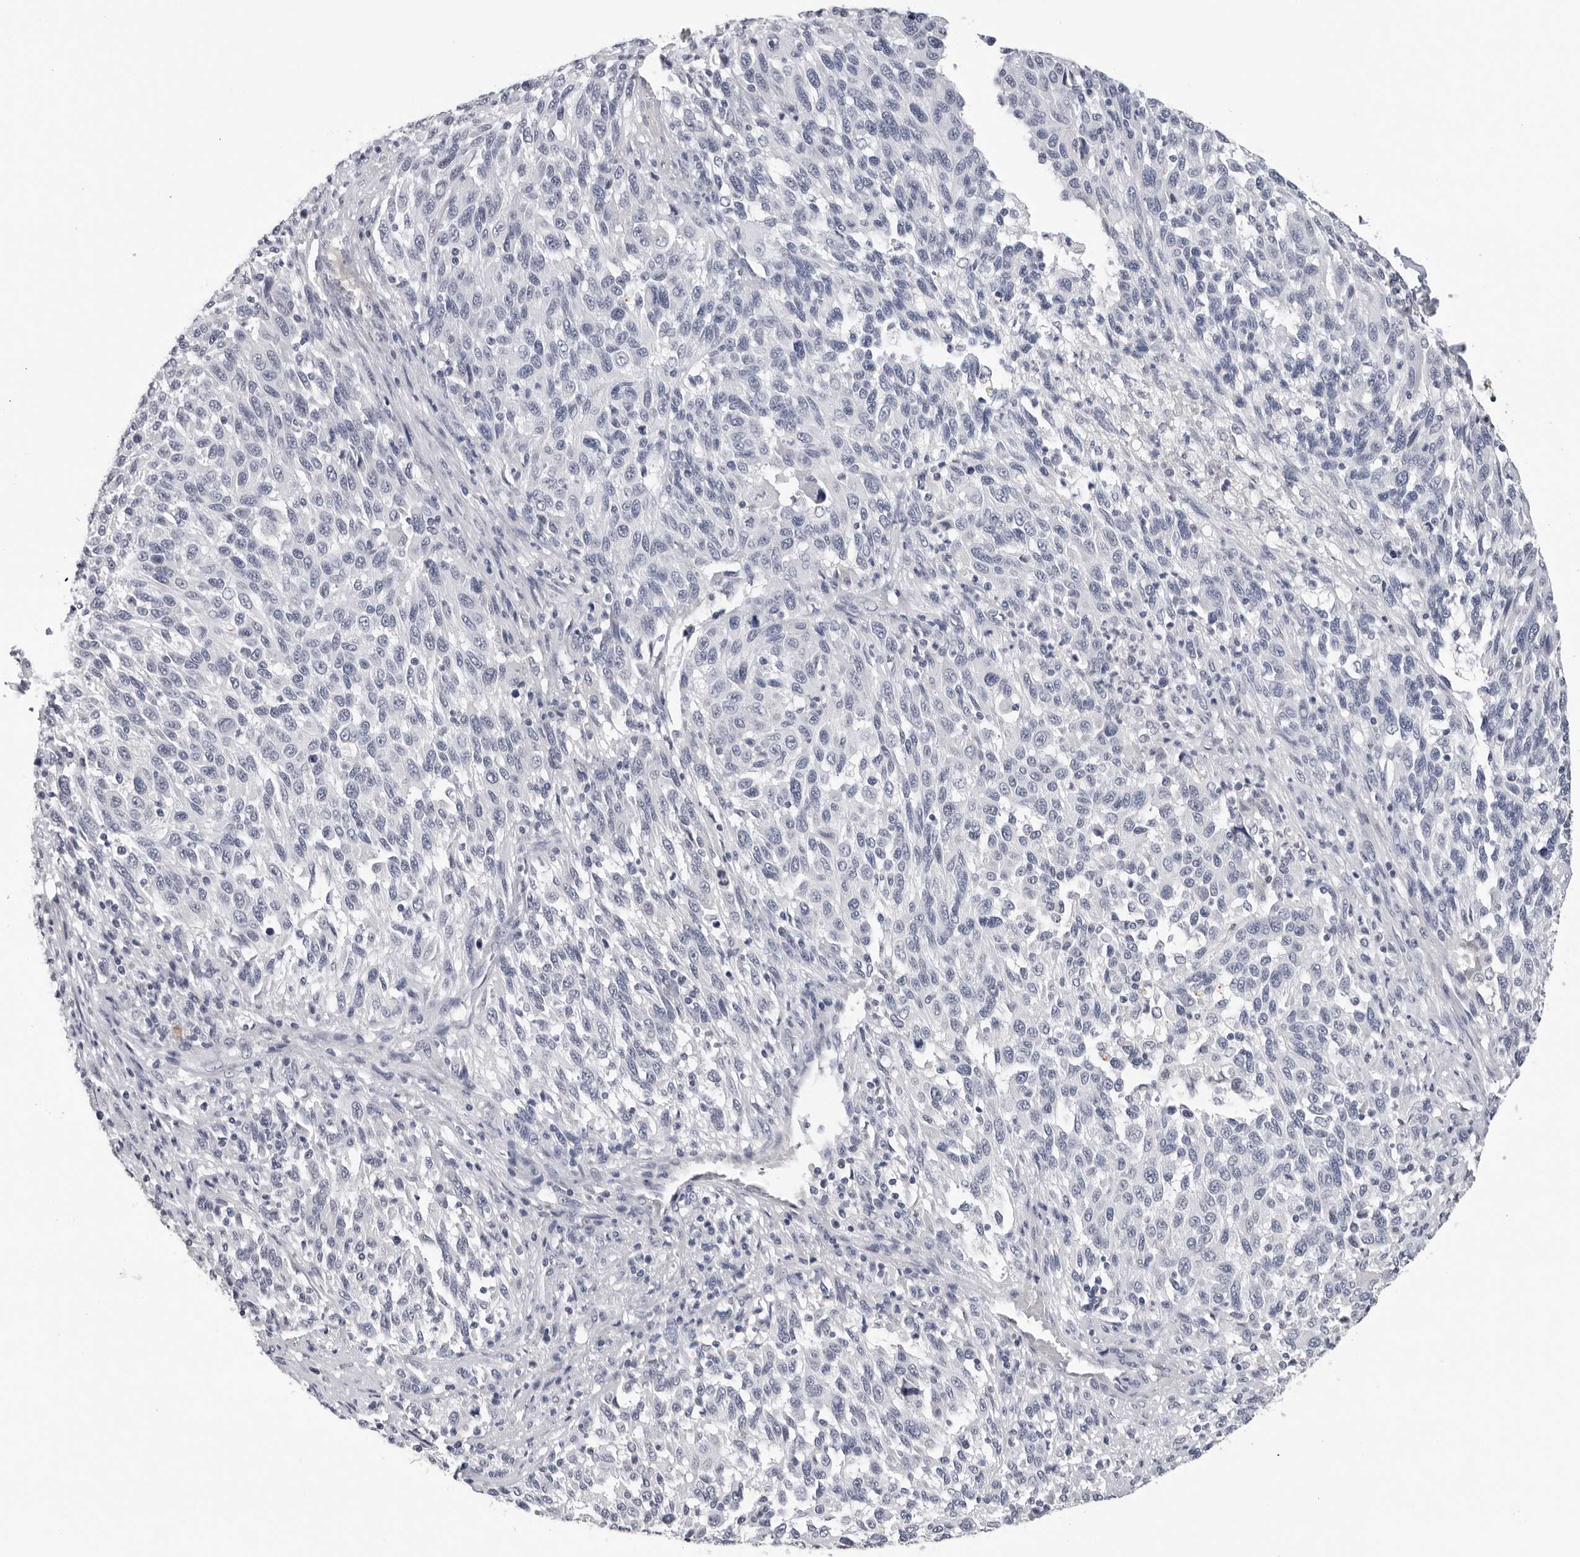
{"staining": {"intensity": "negative", "quantity": "none", "location": "none"}, "tissue": "melanoma", "cell_type": "Tumor cells", "image_type": "cancer", "snomed": [{"axis": "morphology", "description": "Malignant melanoma, Metastatic site"}, {"axis": "topography", "description": "Lymph node"}], "caption": "This histopathology image is of malignant melanoma (metastatic site) stained with IHC to label a protein in brown with the nuclei are counter-stained blue. There is no staining in tumor cells.", "gene": "ZNF502", "patient": {"sex": "male", "age": 61}}